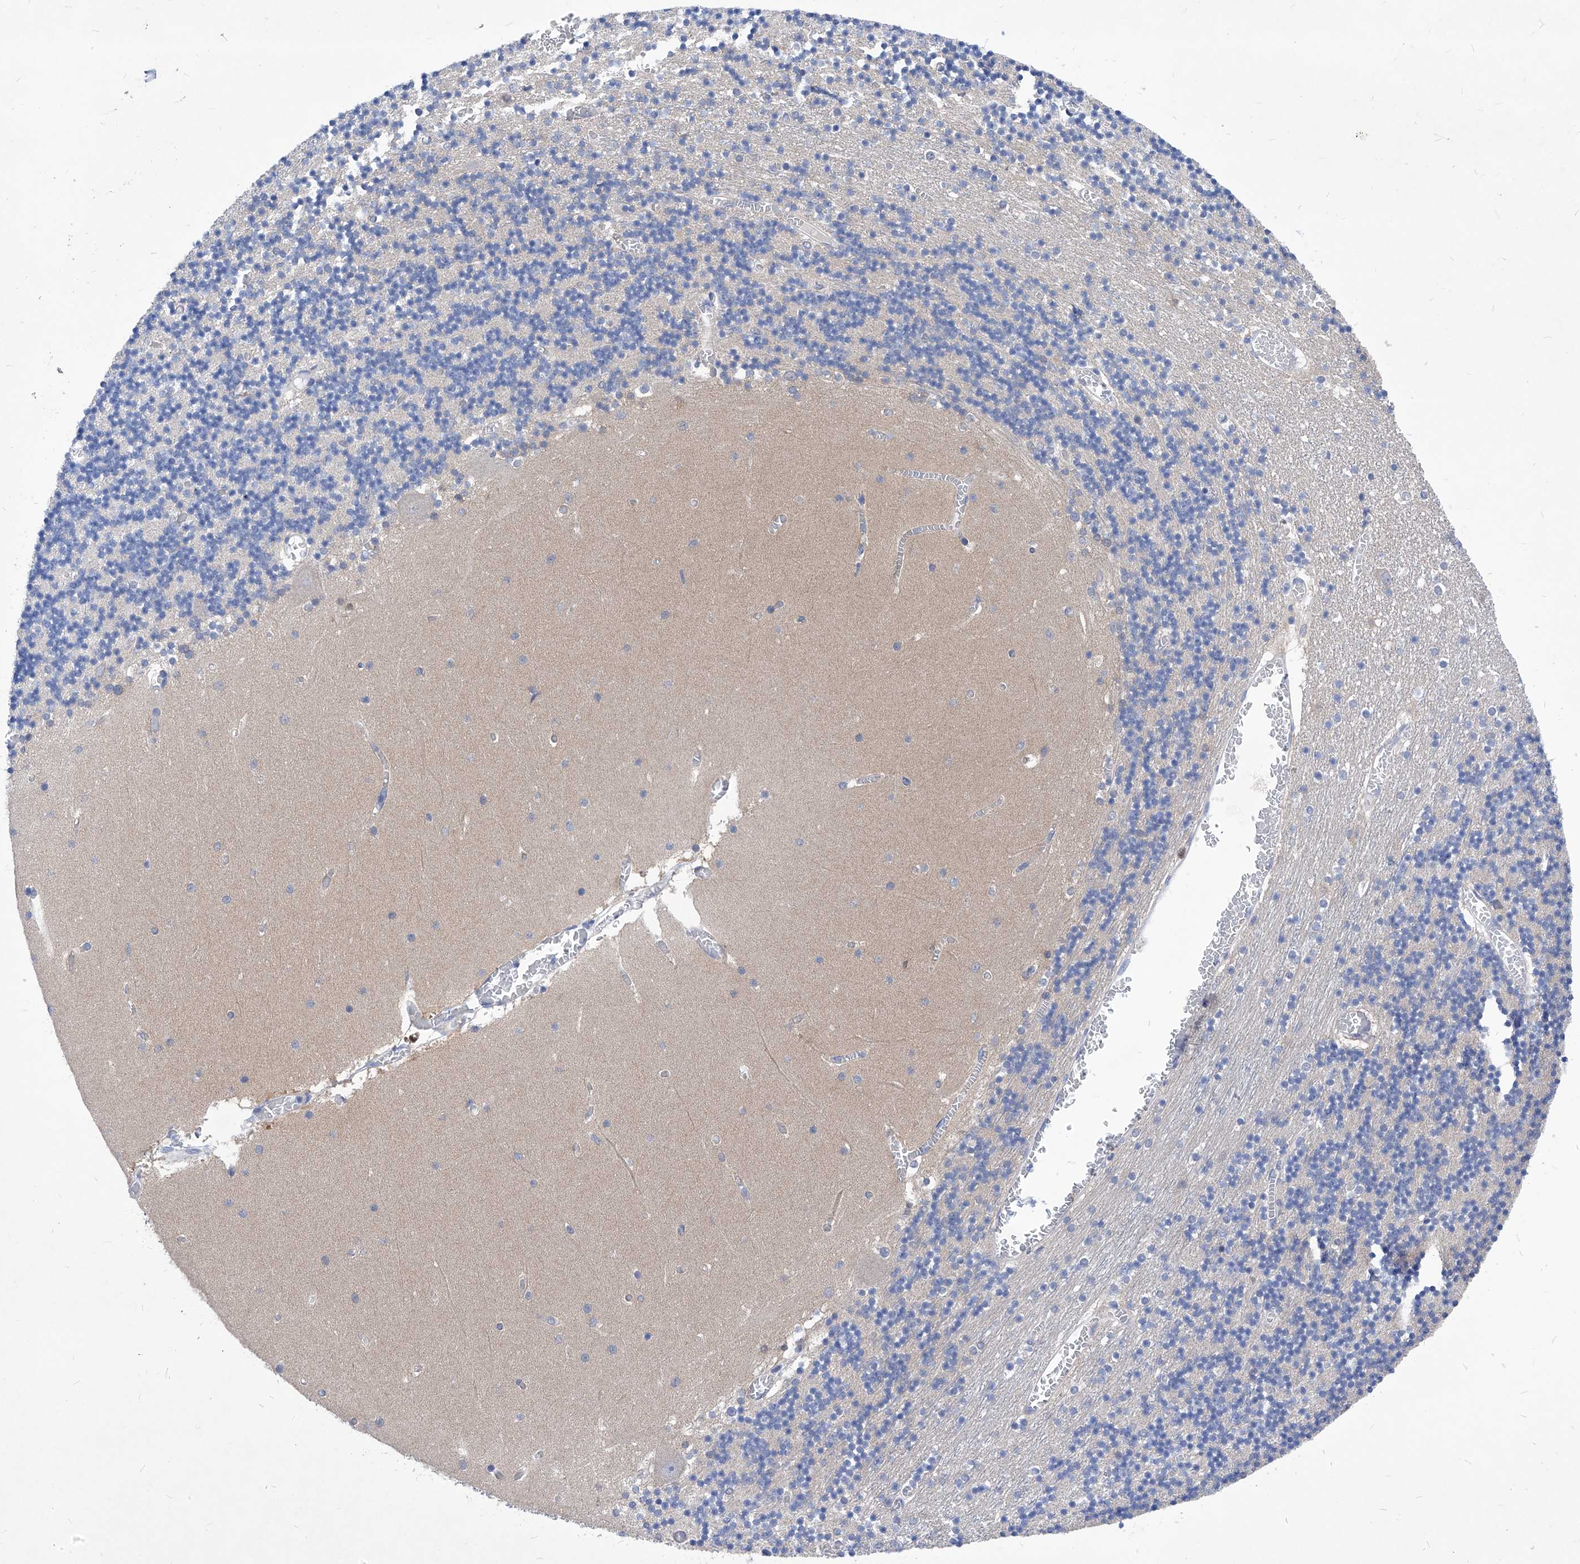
{"staining": {"intensity": "negative", "quantity": "none", "location": "none"}, "tissue": "cerebellum", "cell_type": "Cells in granular layer", "image_type": "normal", "snomed": [{"axis": "morphology", "description": "Normal tissue, NOS"}, {"axis": "topography", "description": "Cerebellum"}], "caption": "Protein analysis of benign cerebellum demonstrates no significant positivity in cells in granular layer.", "gene": "XPNPEP1", "patient": {"sex": "female", "age": 28}}